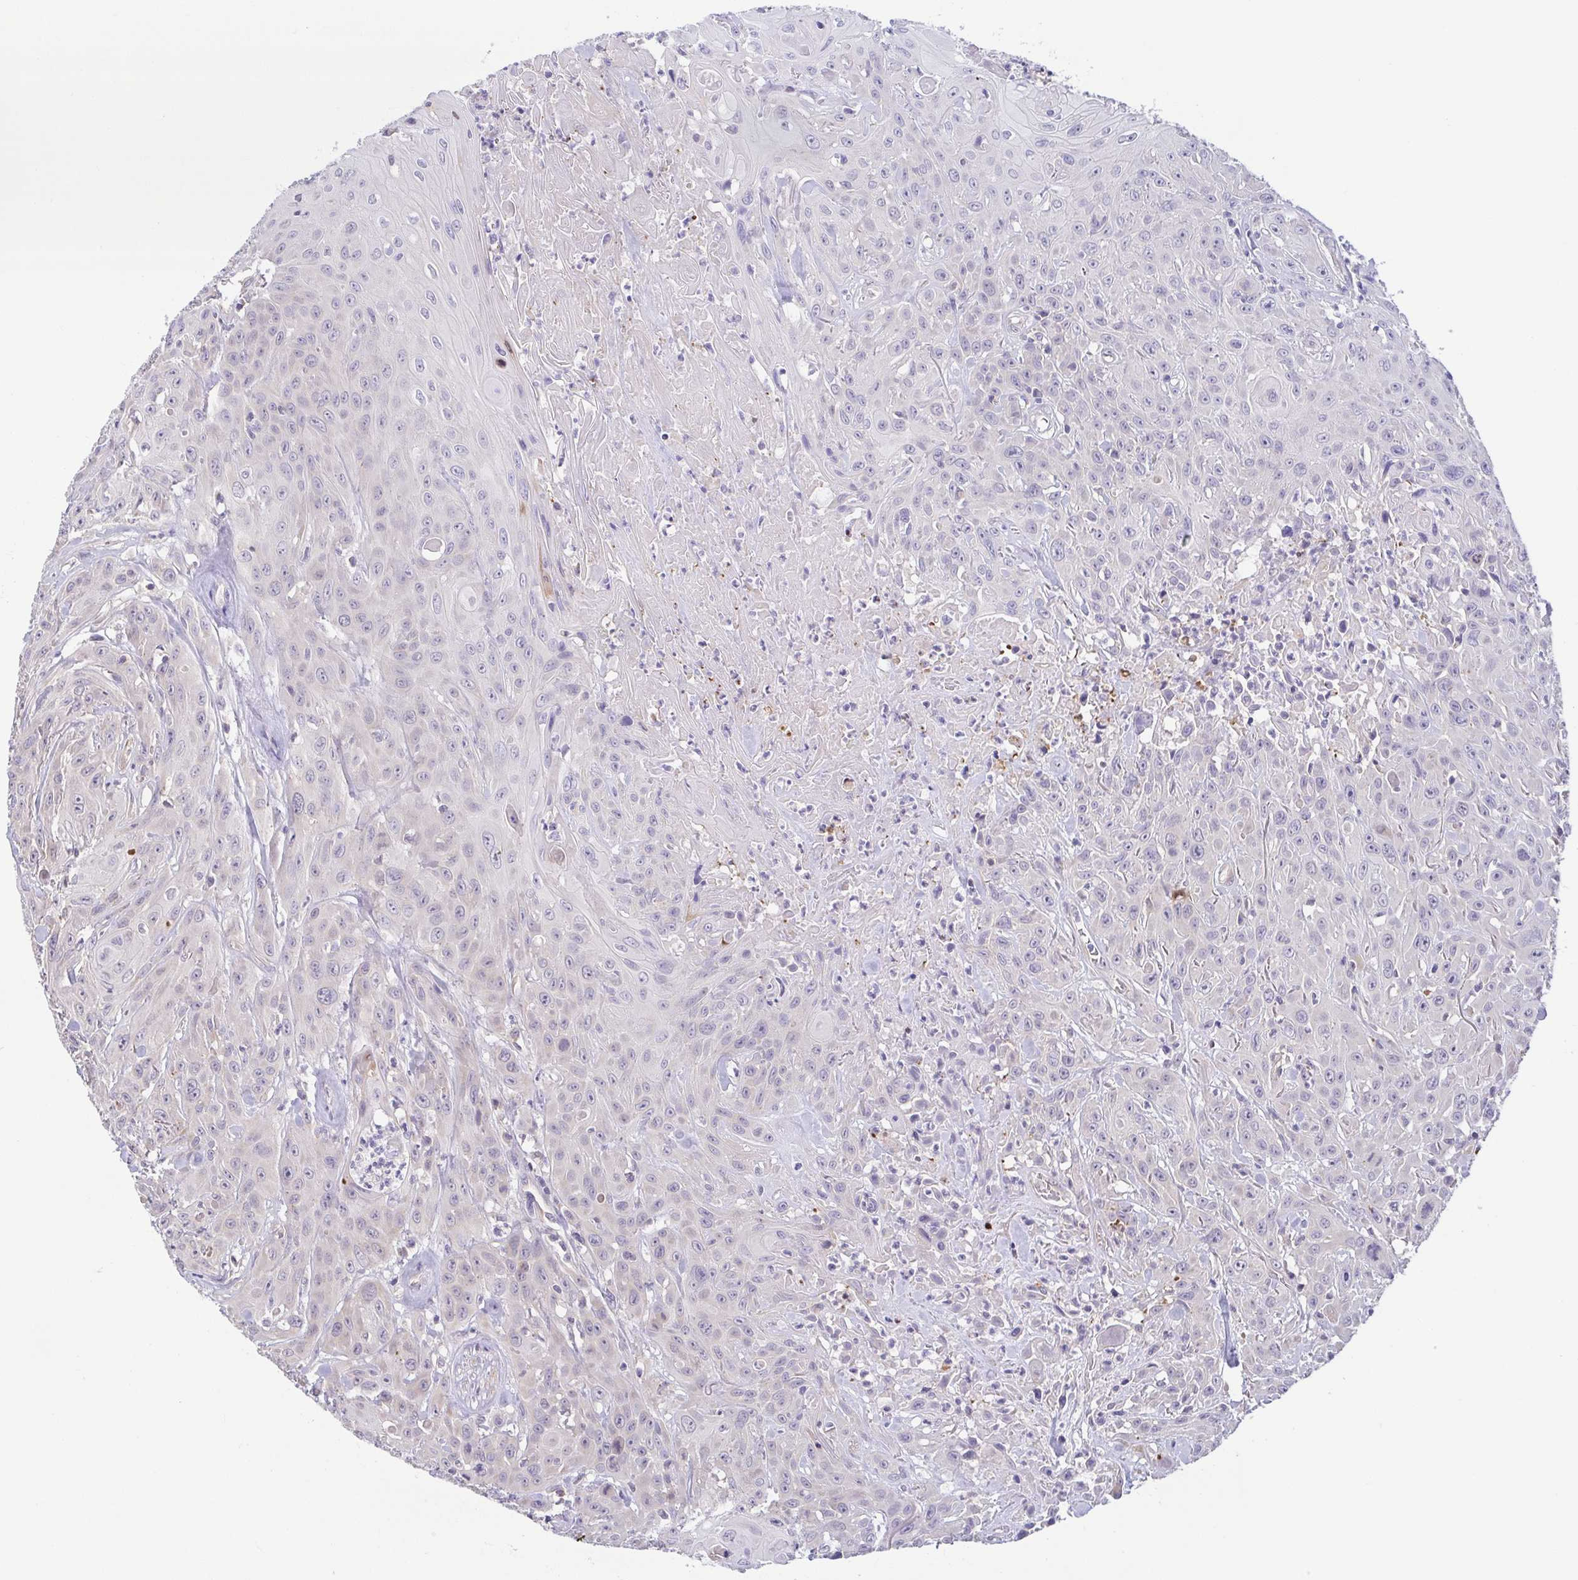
{"staining": {"intensity": "negative", "quantity": "none", "location": "none"}, "tissue": "head and neck cancer", "cell_type": "Tumor cells", "image_type": "cancer", "snomed": [{"axis": "morphology", "description": "Squamous cell carcinoma, NOS"}, {"axis": "topography", "description": "Skin"}, {"axis": "topography", "description": "Head-Neck"}], "caption": "Tumor cells show no significant protein staining in head and neck cancer (squamous cell carcinoma). (DAB (3,3'-diaminobenzidine) immunohistochemistry (IHC), high magnification).", "gene": "OSBPL7", "patient": {"sex": "male", "age": 80}}